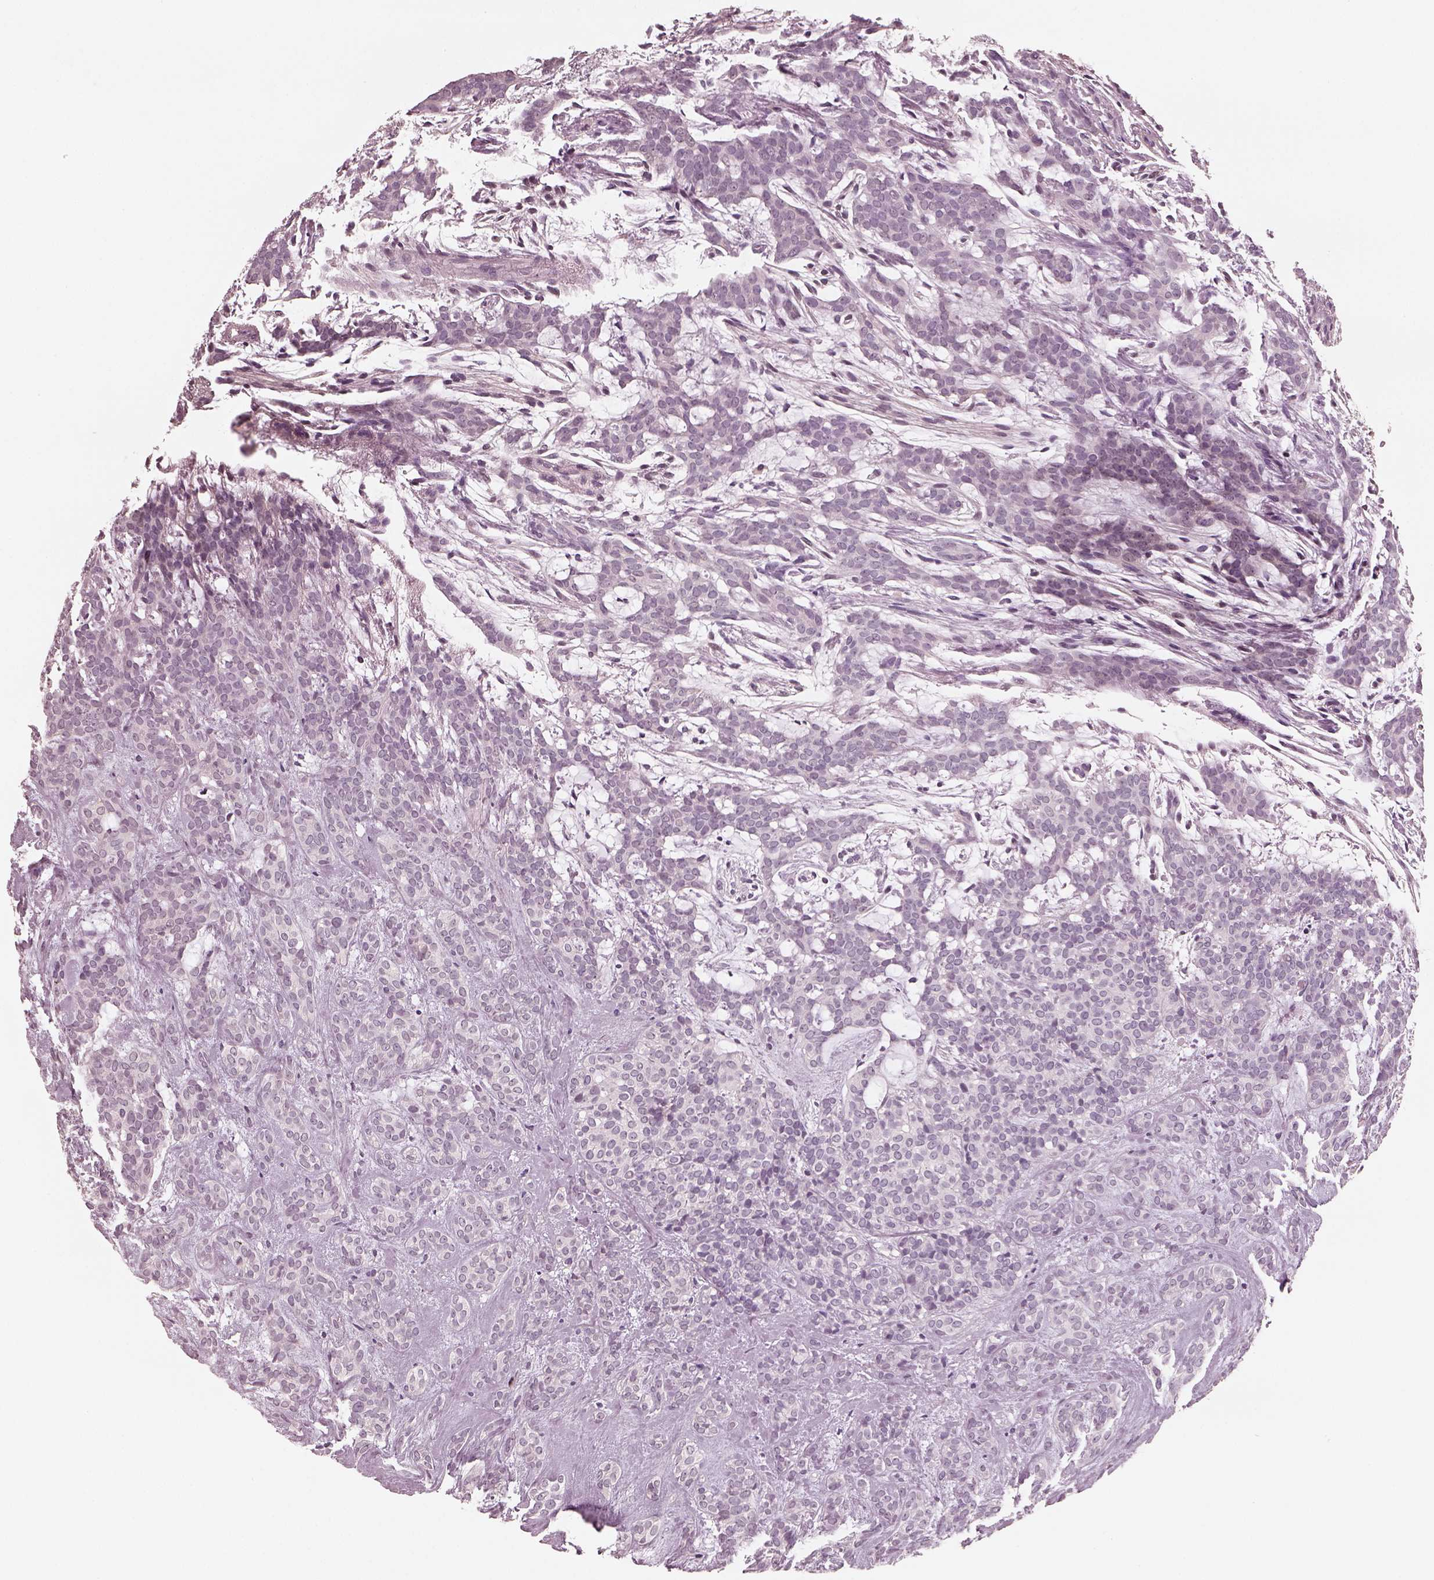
{"staining": {"intensity": "negative", "quantity": "none", "location": "none"}, "tissue": "head and neck cancer", "cell_type": "Tumor cells", "image_type": "cancer", "snomed": [{"axis": "morphology", "description": "Adenocarcinoma, NOS"}, {"axis": "topography", "description": "Head-Neck"}], "caption": "High magnification brightfield microscopy of head and neck adenocarcinoma stained with DAB (3,3'-diaminobenzidine) (brown) and counterstained with hematoxylin (blue): tumor cells show no significant expression. (Brightfield microscopy of DAB IHC at high magnification).", "gene": "EGR4", "patient": {"sex": "female", "age": 57}}